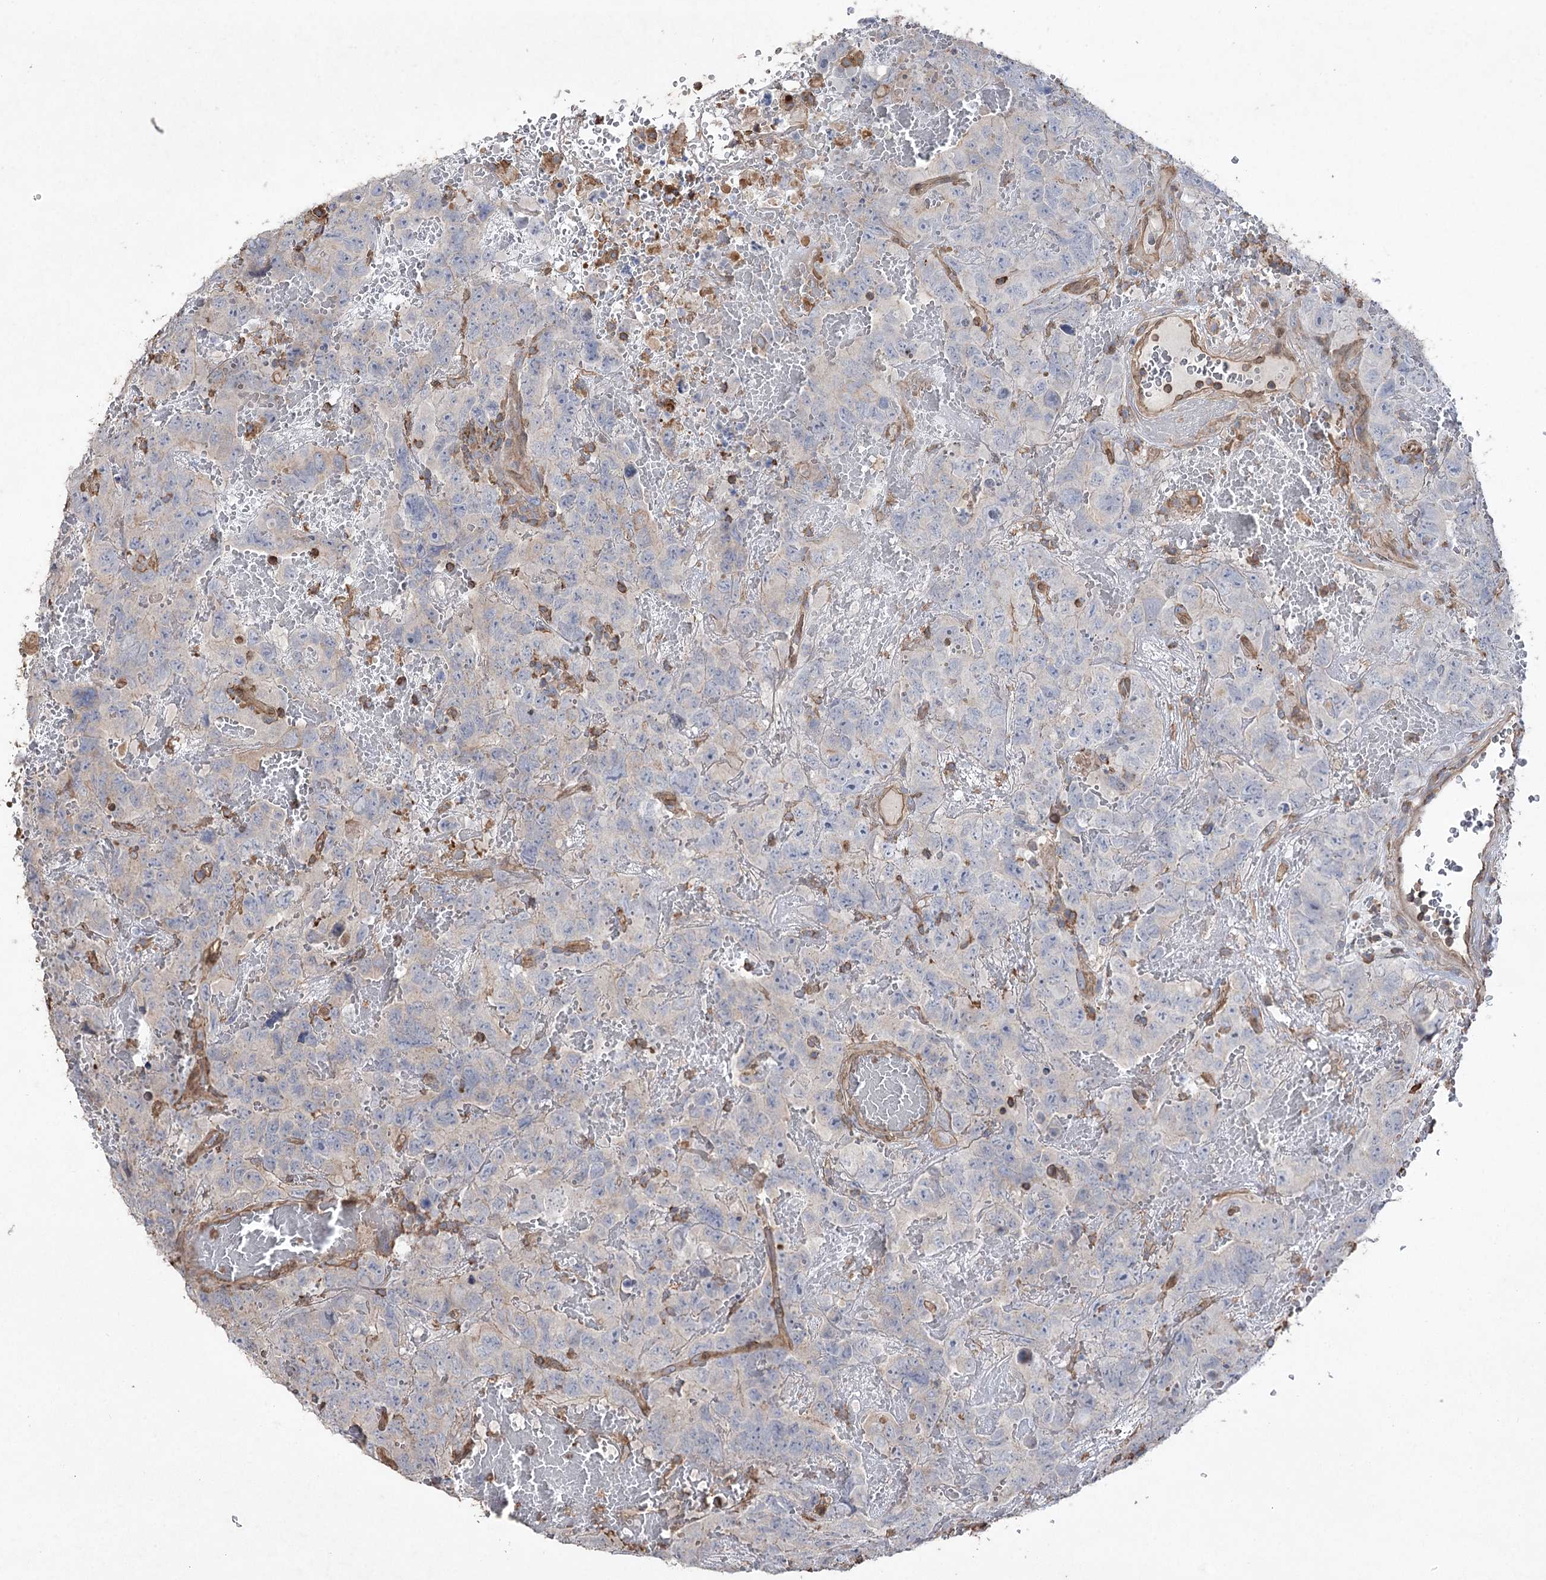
{"staining": {"intensity": "negative", "quantity": "none", "location": "none"}, "tissue": "testis cancer", "cell_type": "Tumor cells", "image_type": "cancer", "snomed": [{"axis": "morphology", "description": "Carcinoma, Embryonal, NOS"}, {"axis": "topography", "description": "Testis"}], "caption": "Immunohistochemistry (IHC) of testis cancer shows no positivity in tumor cells.", "gene": "FAM13B", "patient": {"sex": "male", "age": 45}}